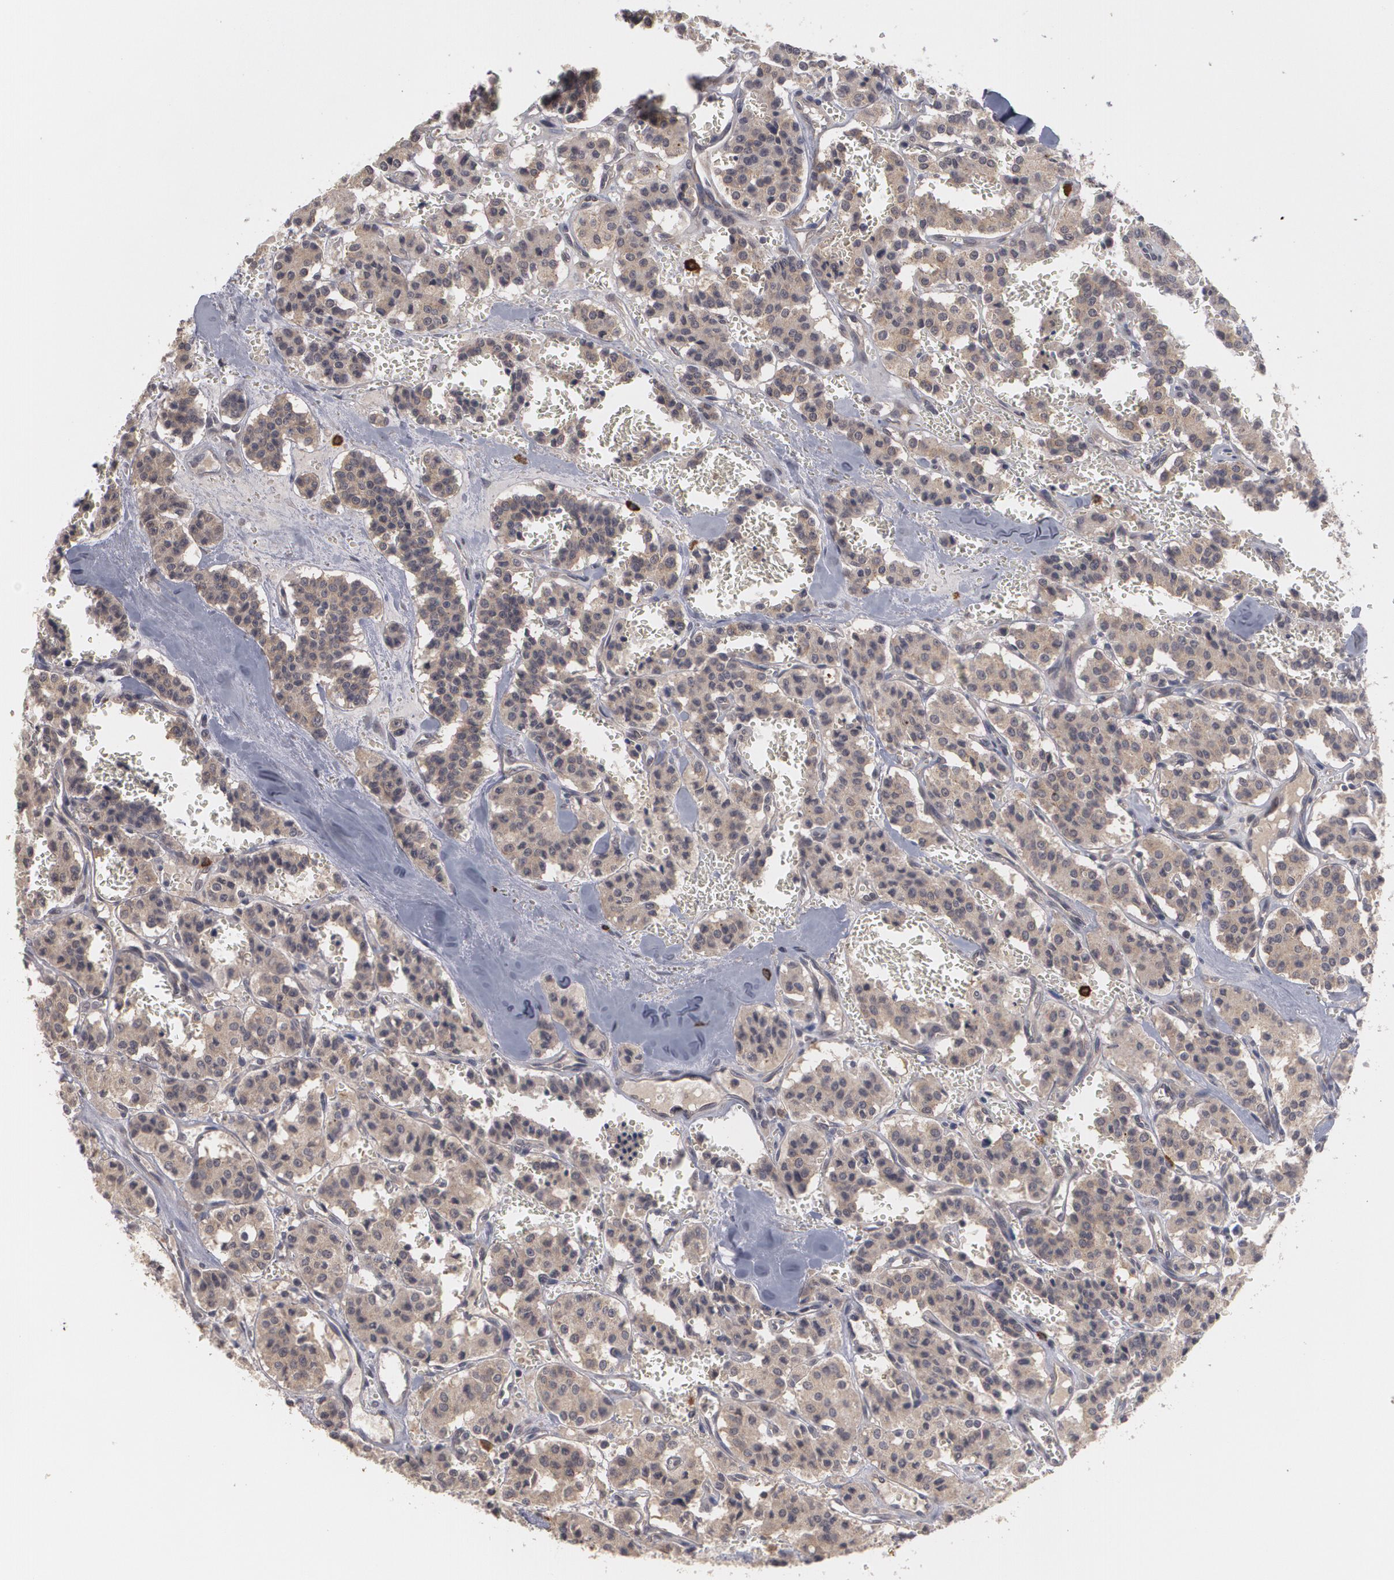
{"staining": {"intensity": "strong", "quantity": ">75%", "location": "cytoplasmic/membranous"}, "tissue": "carcinoid", "cell_type": "Tumor cells", "image_type": "cancer", "snomed": [{"axis": "morphology", "description": "Carcinoid, malignant, NOS"}, {"axis": "topography", "description": "Bronchus"}], "caption": "Immunohistochemical staining of carcinoid (malignant) displays strong cytoplasmic/membranous protein staining in approximately >75% of tumor cells.", "gene": "ARF6", "patient": {"sex": "male", "age": 55}}